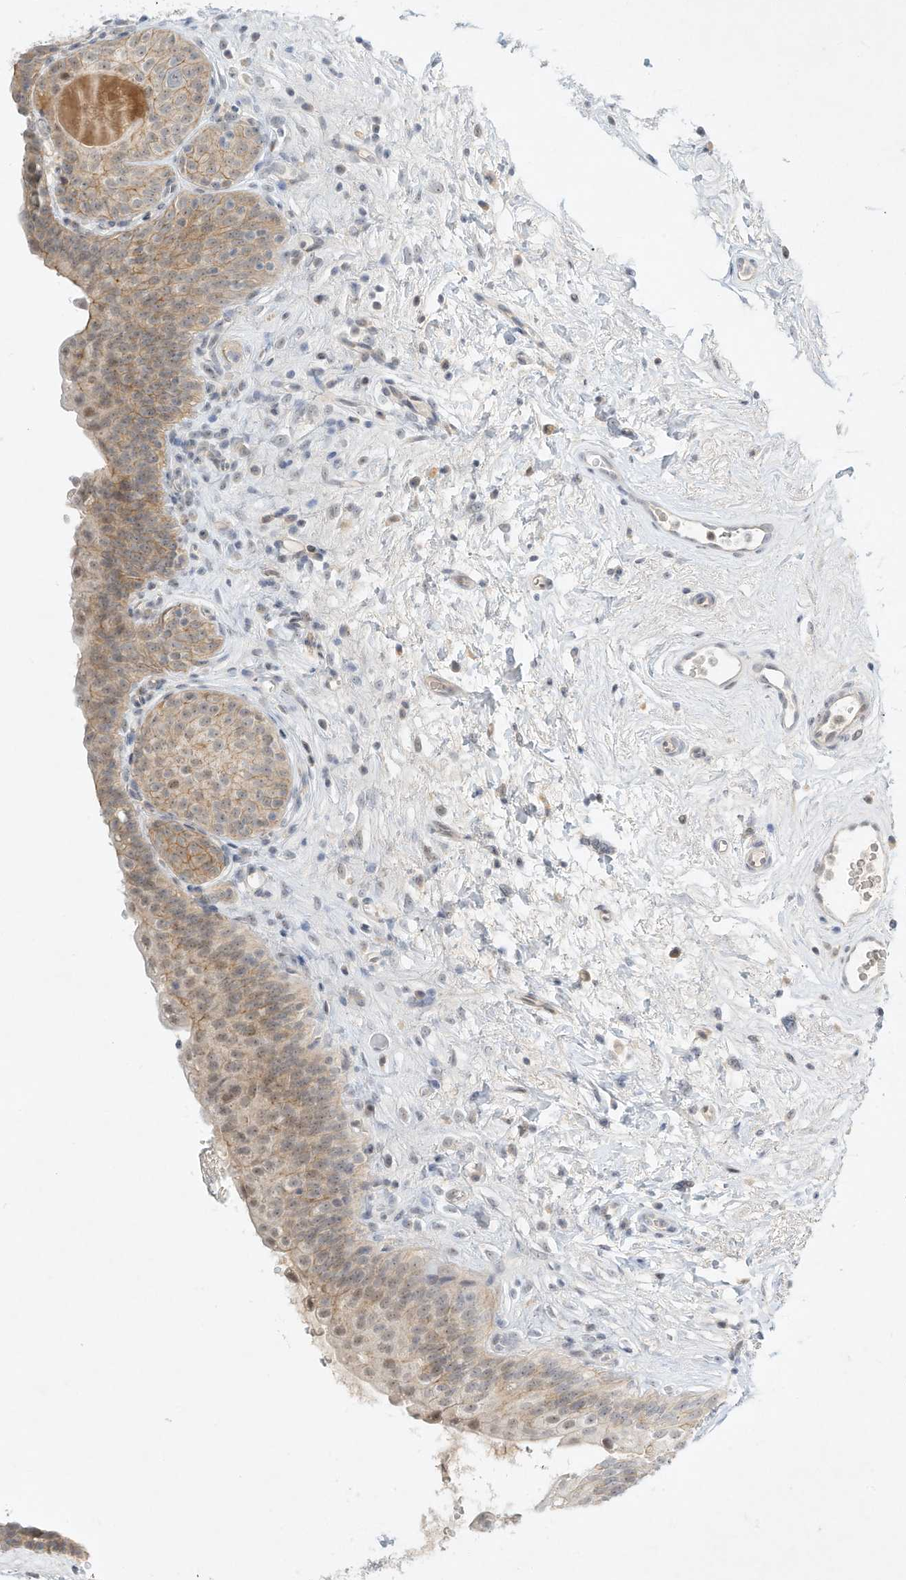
{"staining": {"intensity": "weak", "quantity": "25%-75%", "location": "cytoplasmic/membranous,nuclear"}, "tissue": "urinary bladder", "cell_type": "Urothelial cells", "image_type": "normal", "snomed": [{"axis": "morphology", "description": "Normal tissue, NOS"}, {"axis": "topography", "description": "Urinary bladder"}], "caption": "Immunohistochemistry of unremarkable urinary bladder demonstrates low levels of weak cytoplasmic/membranous,nuclear expression in about 25%-75% of urothelial cells. Using DAB (3,3'-diaminobenzidine) (brown) and hematoxylin (blue) stains, captured at high magnification using brightfield microscopy.", "gene": "PAK6", "patient": {"sex": "male", "age": 83}}